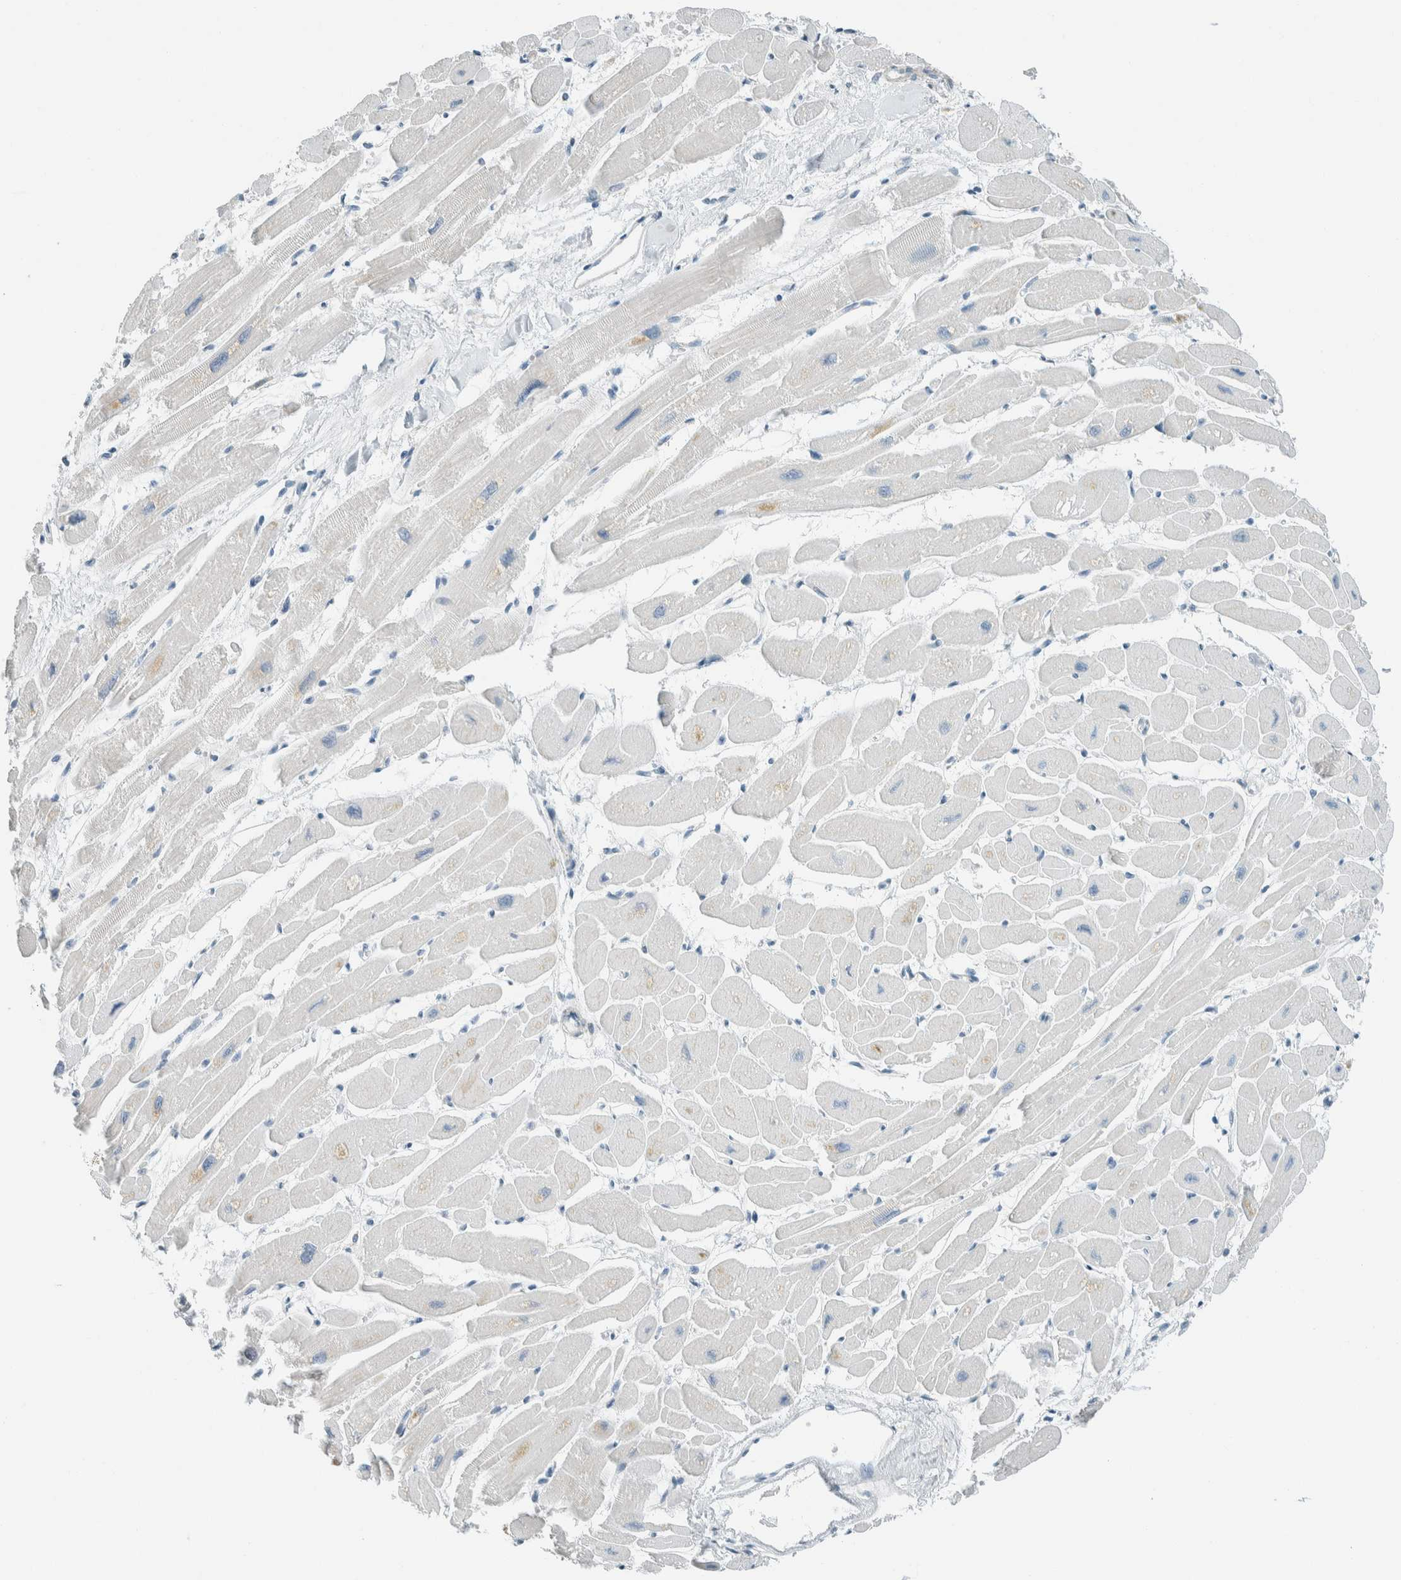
{"staining": {"intensity": "negative", "quantity": "none", "location": "none"}, "tissue": "heart muscle", "cell_type": "Cardiomyocytes", "image_type": "normal", "snomed": [{"axis": "morphology", "description": "Normal tissue, NOS"}, {"axis": "topography", "description": "Heart"}], "caption": "An IHC micrograph of unremarkable heart muscle is shown. There is no staining in cardiomyocytes of heart muscle. (DAB (3,3'-diaminobenzidine) IHC visualized using brightfield microscopy, high magnification).", "gene": "AARSD1", "patient": {"sex": "female", "age": 54}}